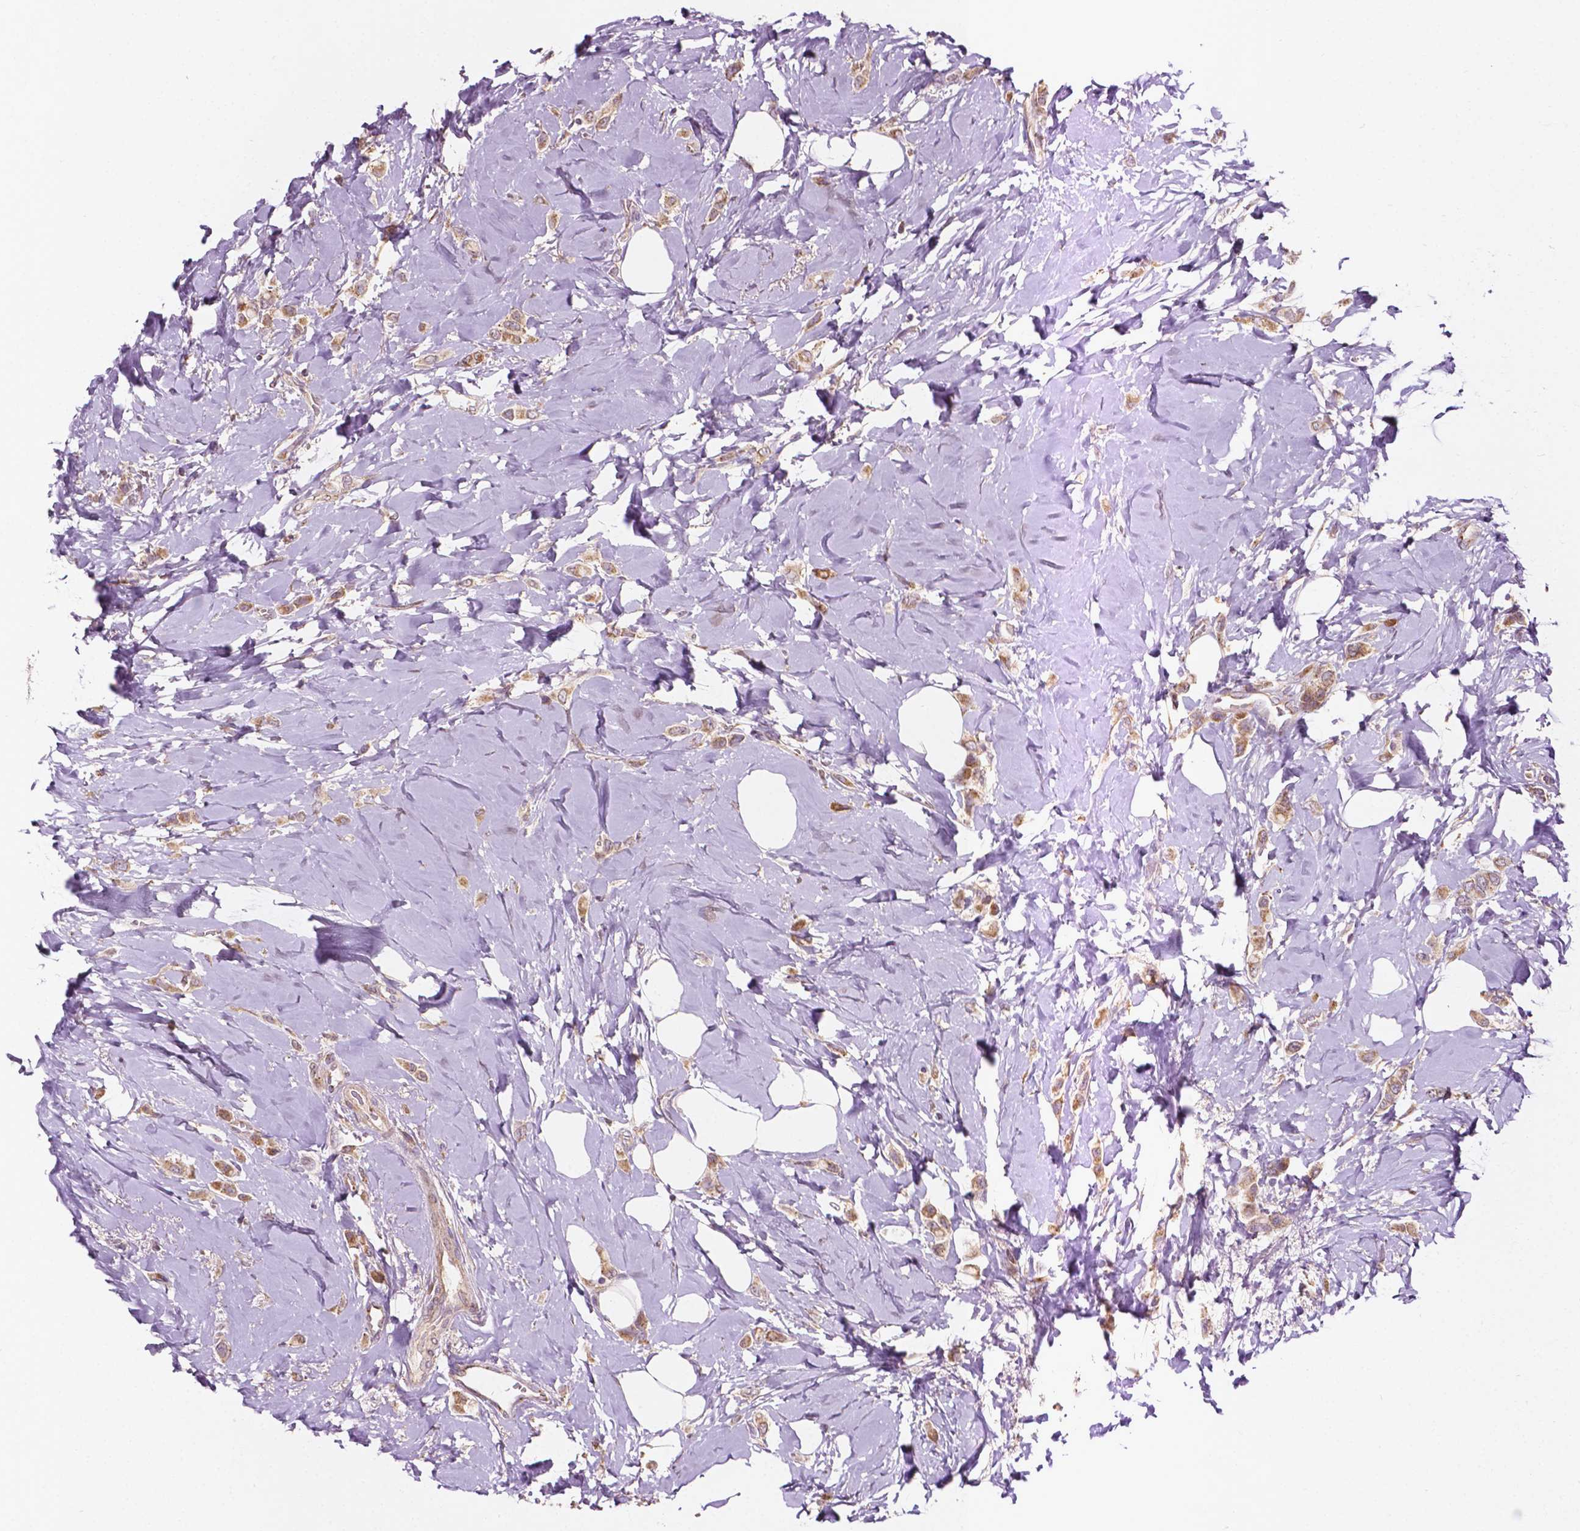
{"staining": {"intensity": "weak", "quantity": ">75%", "location": "cytoplasmic/membranous"}, "tissue": "breast cancer", "cell_type": "Tumor cells", "image_type": "cancer", "snomed": [{"axis": "morphology", "description": "Lobular carcinoma"}, {"axis": "topography", "description": "Breast"}], "caption": "IHC photomicrograph of human lobular carcinoma (breast) stained for a protein (brown), which shows low levels of weak cytoplasmic/membranous positivity in approximately >75% of tumor cells.", "gene": "EBAG9", "patient": {"sex": "female", "age": 66}}